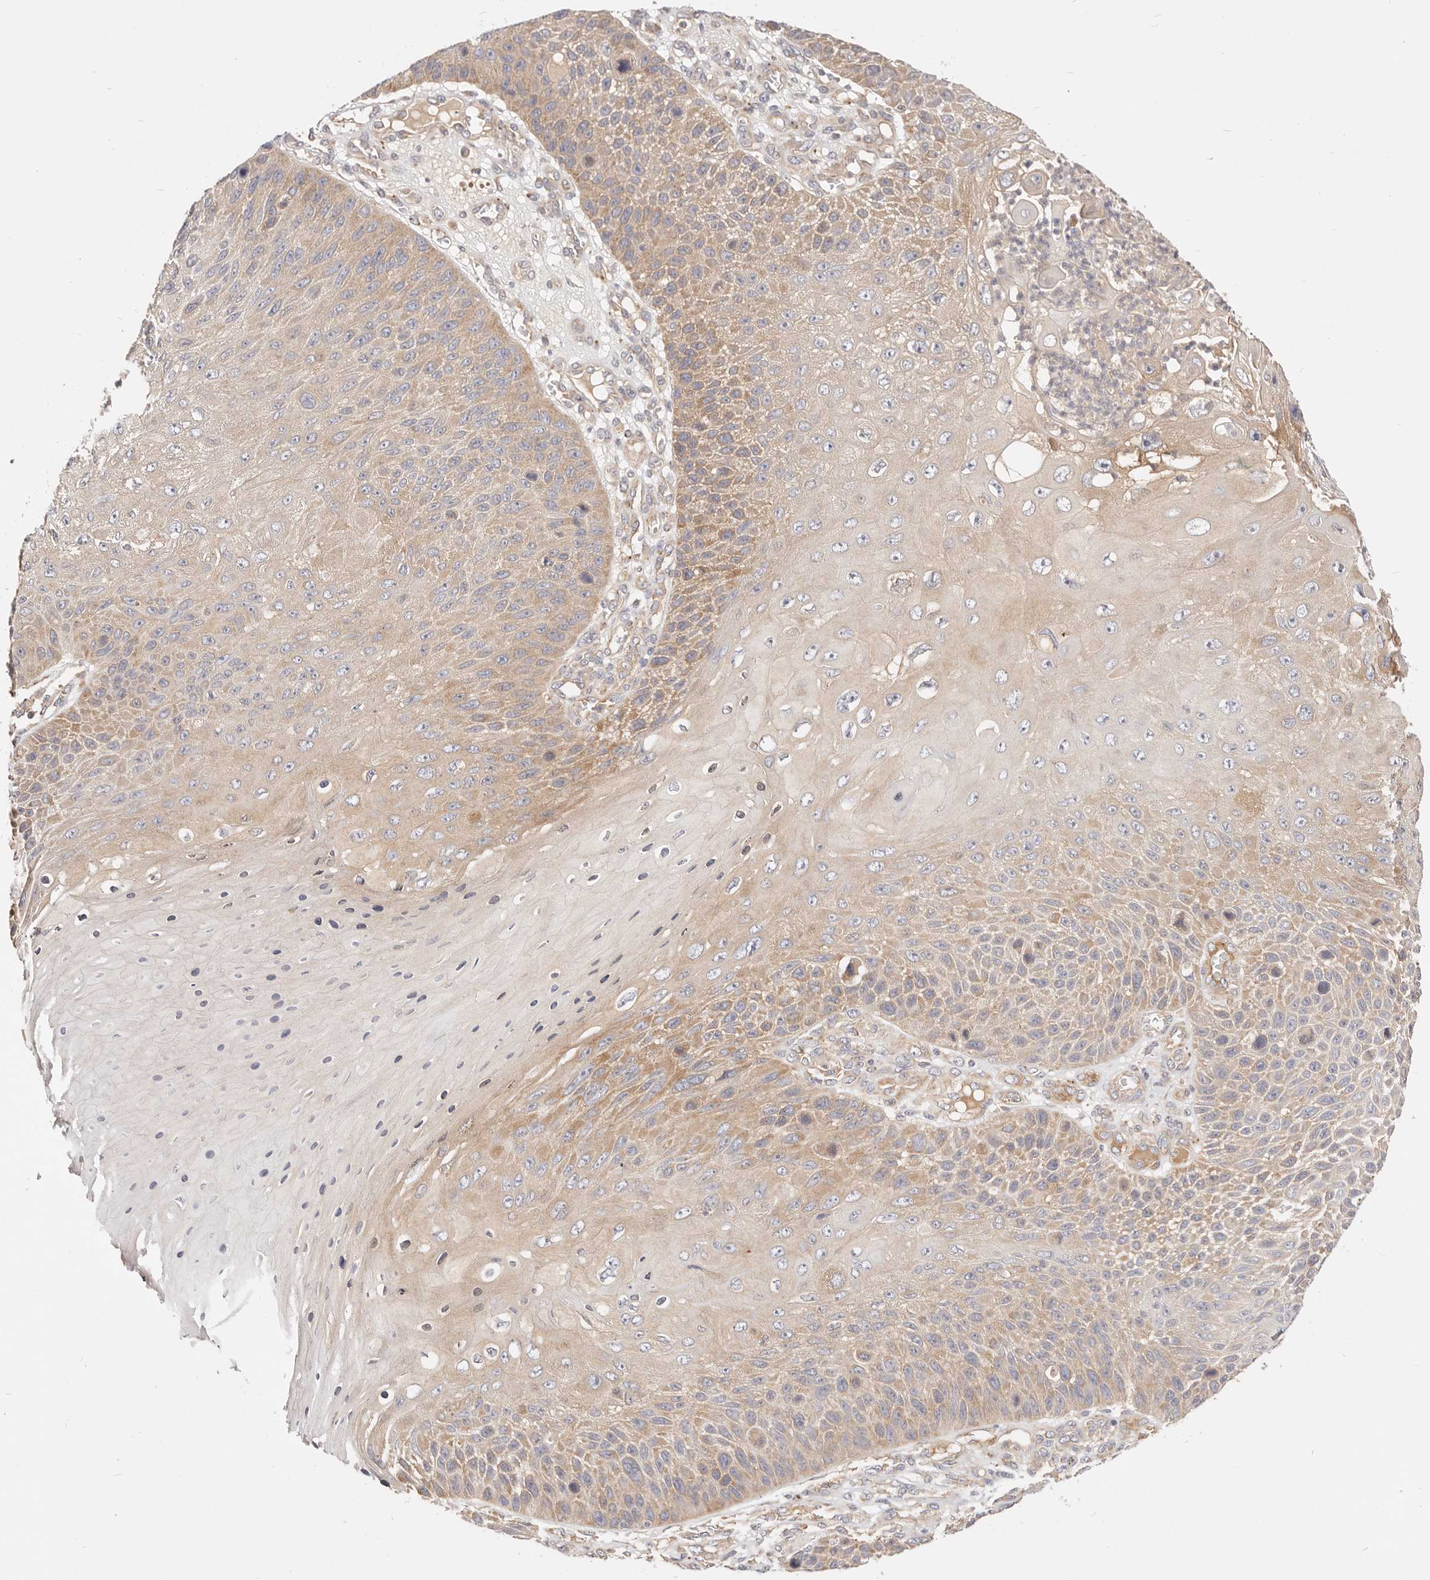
{"staining": {"intensity": "moderate", "quantity": "25%-75%", "location": "cytoplasmic/membranous"}, "tissue": "skin cancer", "cell_type": "Tumor cells", "image_type": "cancer", "snomed": [{"axis": "morphology", "description": "Squamous cell carcinoma, NOS"}, {"axis": "topography", "description": "Skin"}], "caption": "High-power microscopy captured an immunohistochemistry photomicrograph of skin cancer, revealing moderate cytoplasmic/membranous staining in about 25%-75% of tumor cells. Nuclei are stained in blue.", "gene": "KCMF1", "patient": {"sex": "female", "age": 88}}